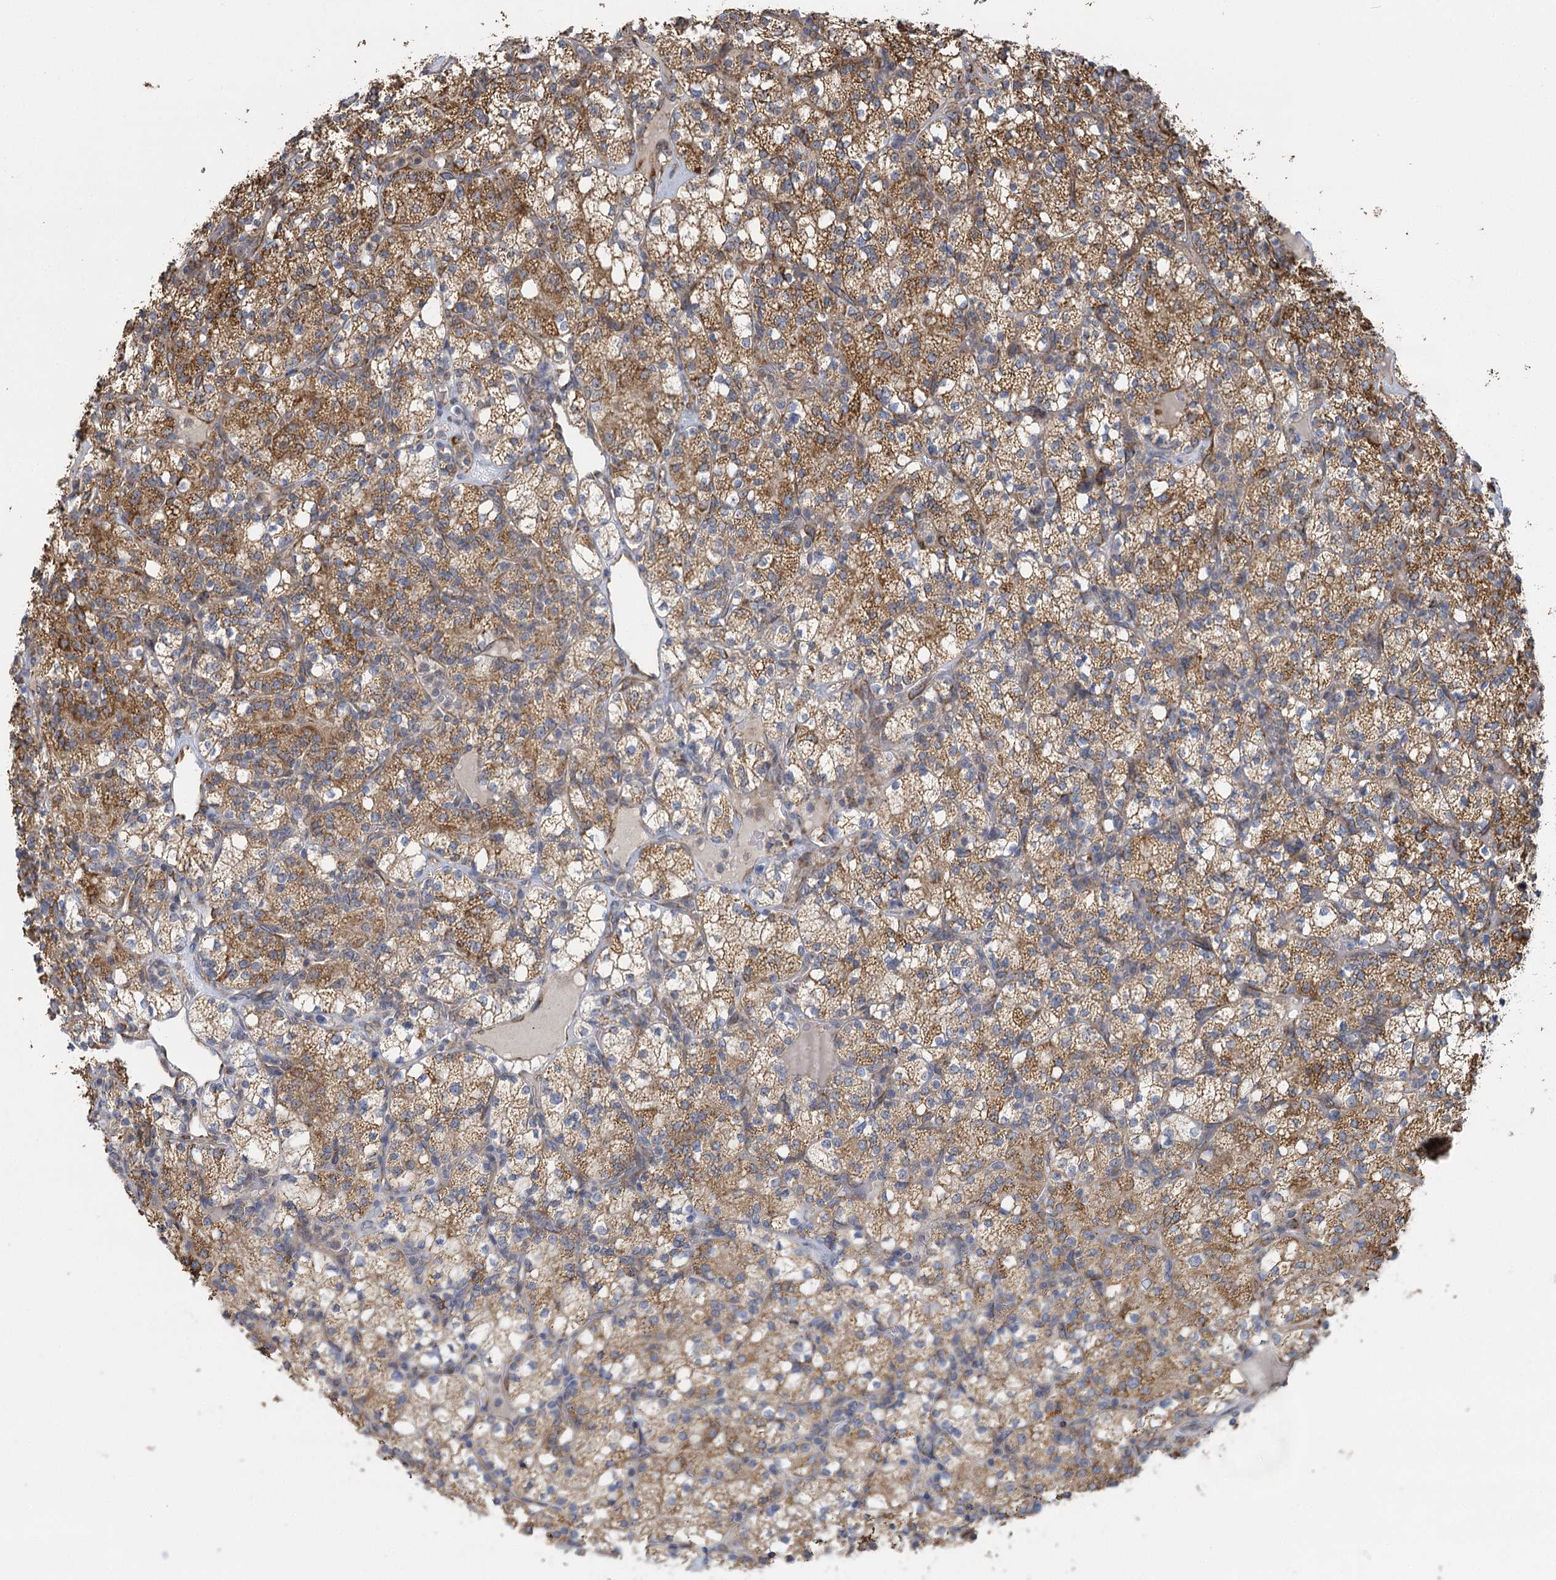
{"staining": {"intensity": "moderate", "quantity": ">75%", "location": "cytoplasmic/membranous"}, "tissue": "renal cancer", "cell_type": "Tumor cells", "image_type": "cancer", "snomed": [{"axis": "morphology", "description": "Adenocarcinoma, NOS"}, {"axis": "topography", "description": "Kidney"}], "caption": "Adenocarcinoma (renal) was stained to show a protein in brown. There is medium levels of moderate cytoplasmic/membranous expression in approximately >75% of tumor cells.", "gene": "IL11RA", "patient": {"sex": "male", "age": 77}}